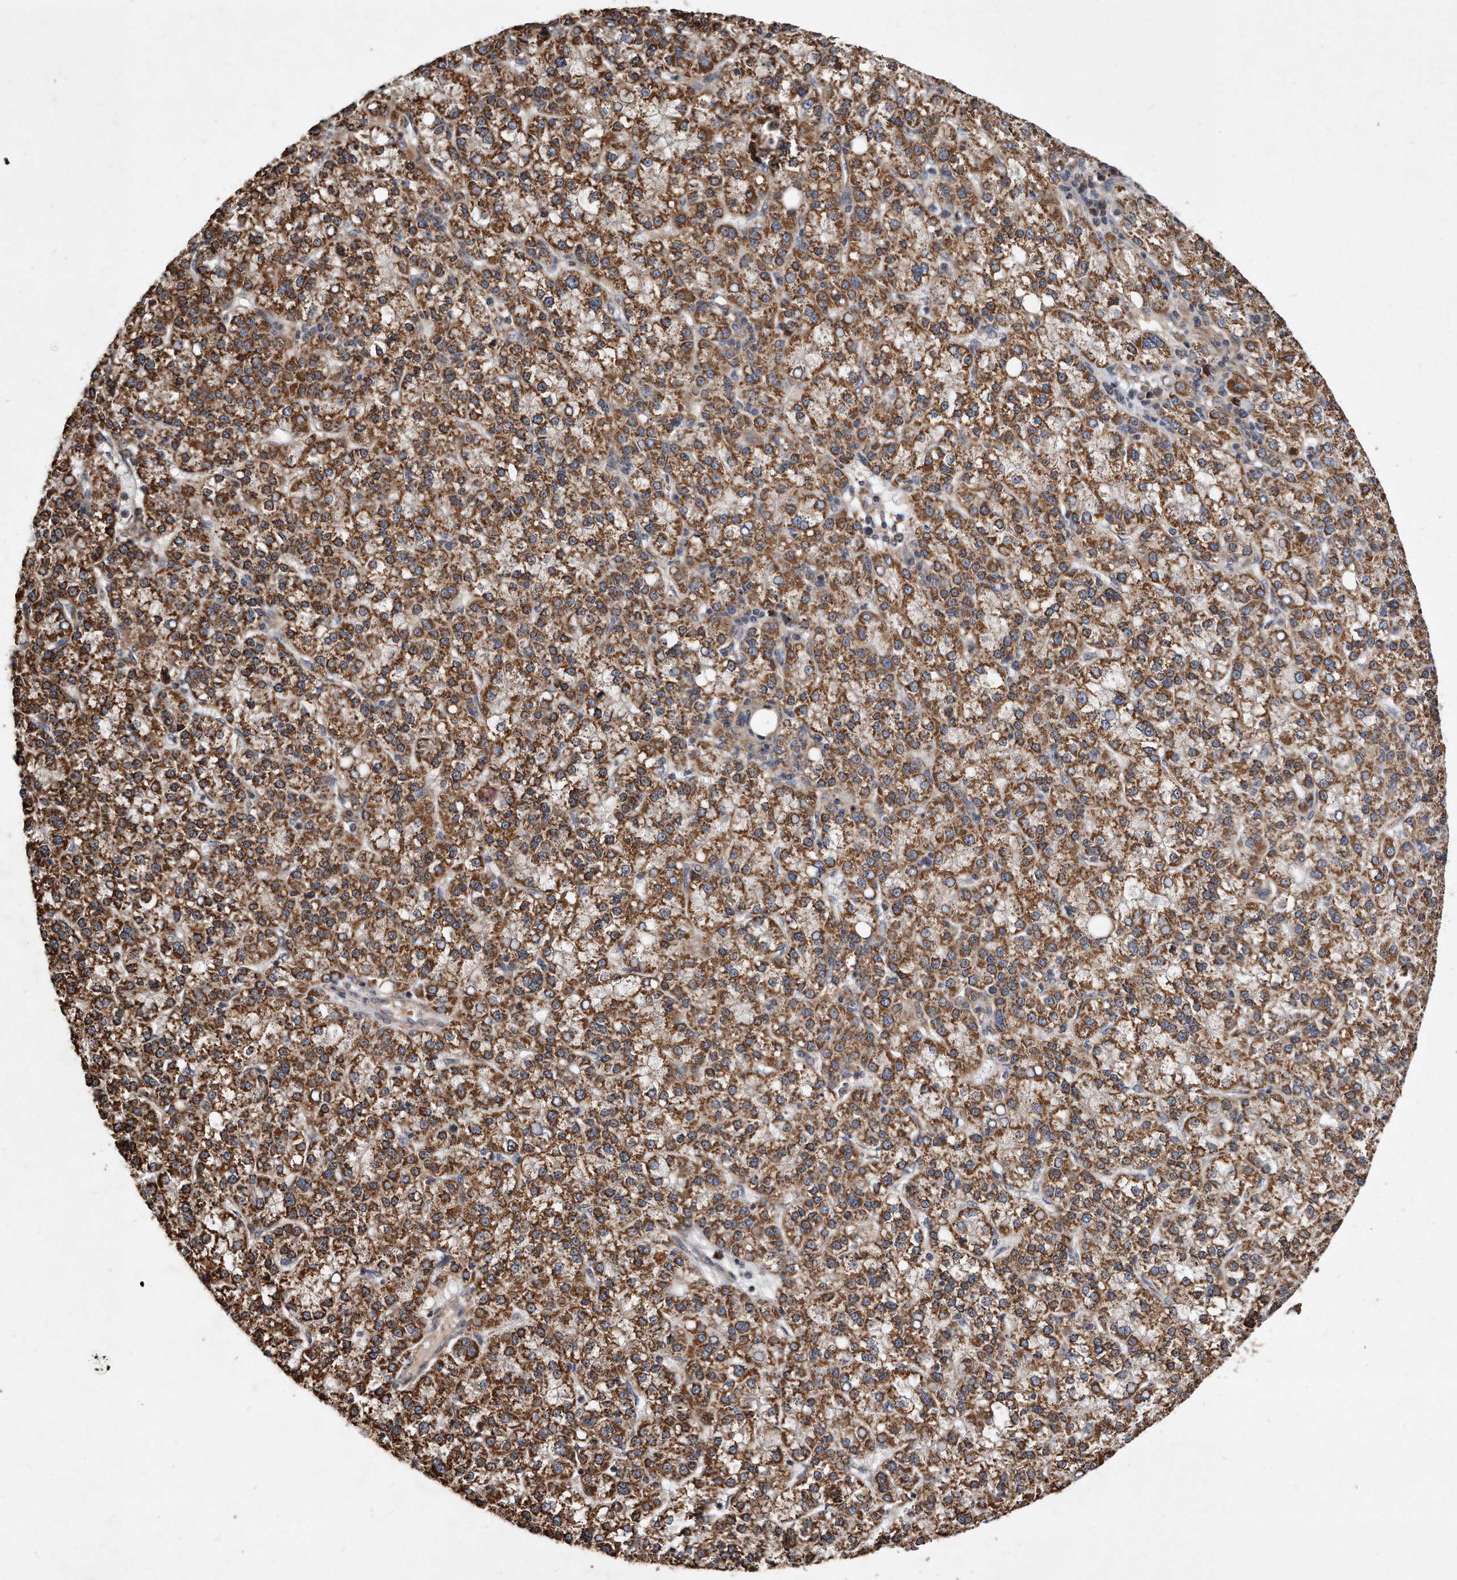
{"staining": {"intensity": "strong", "quantity": ">75%", "location": "cytoplasmic/membranous"}, "tissue": "liver cancer", "cell_type": "Tumor cells", "image_type": "cancer", "snomed": [{"axis": "morphology", "description": "Carcinoma, Hepatocellular, NOS"}, {"axis": "topography", "description": "Liver"}], "caption": "A histopathology image showing strong cytoplasmic/membranous staining in about >75% of tumor cells in liver cancer (hepatocellular carcinoma), as visualized by brown immunohistochemical staining.", "gene": "PPP5C", "patient": {"sex": "female", "age": 58}}